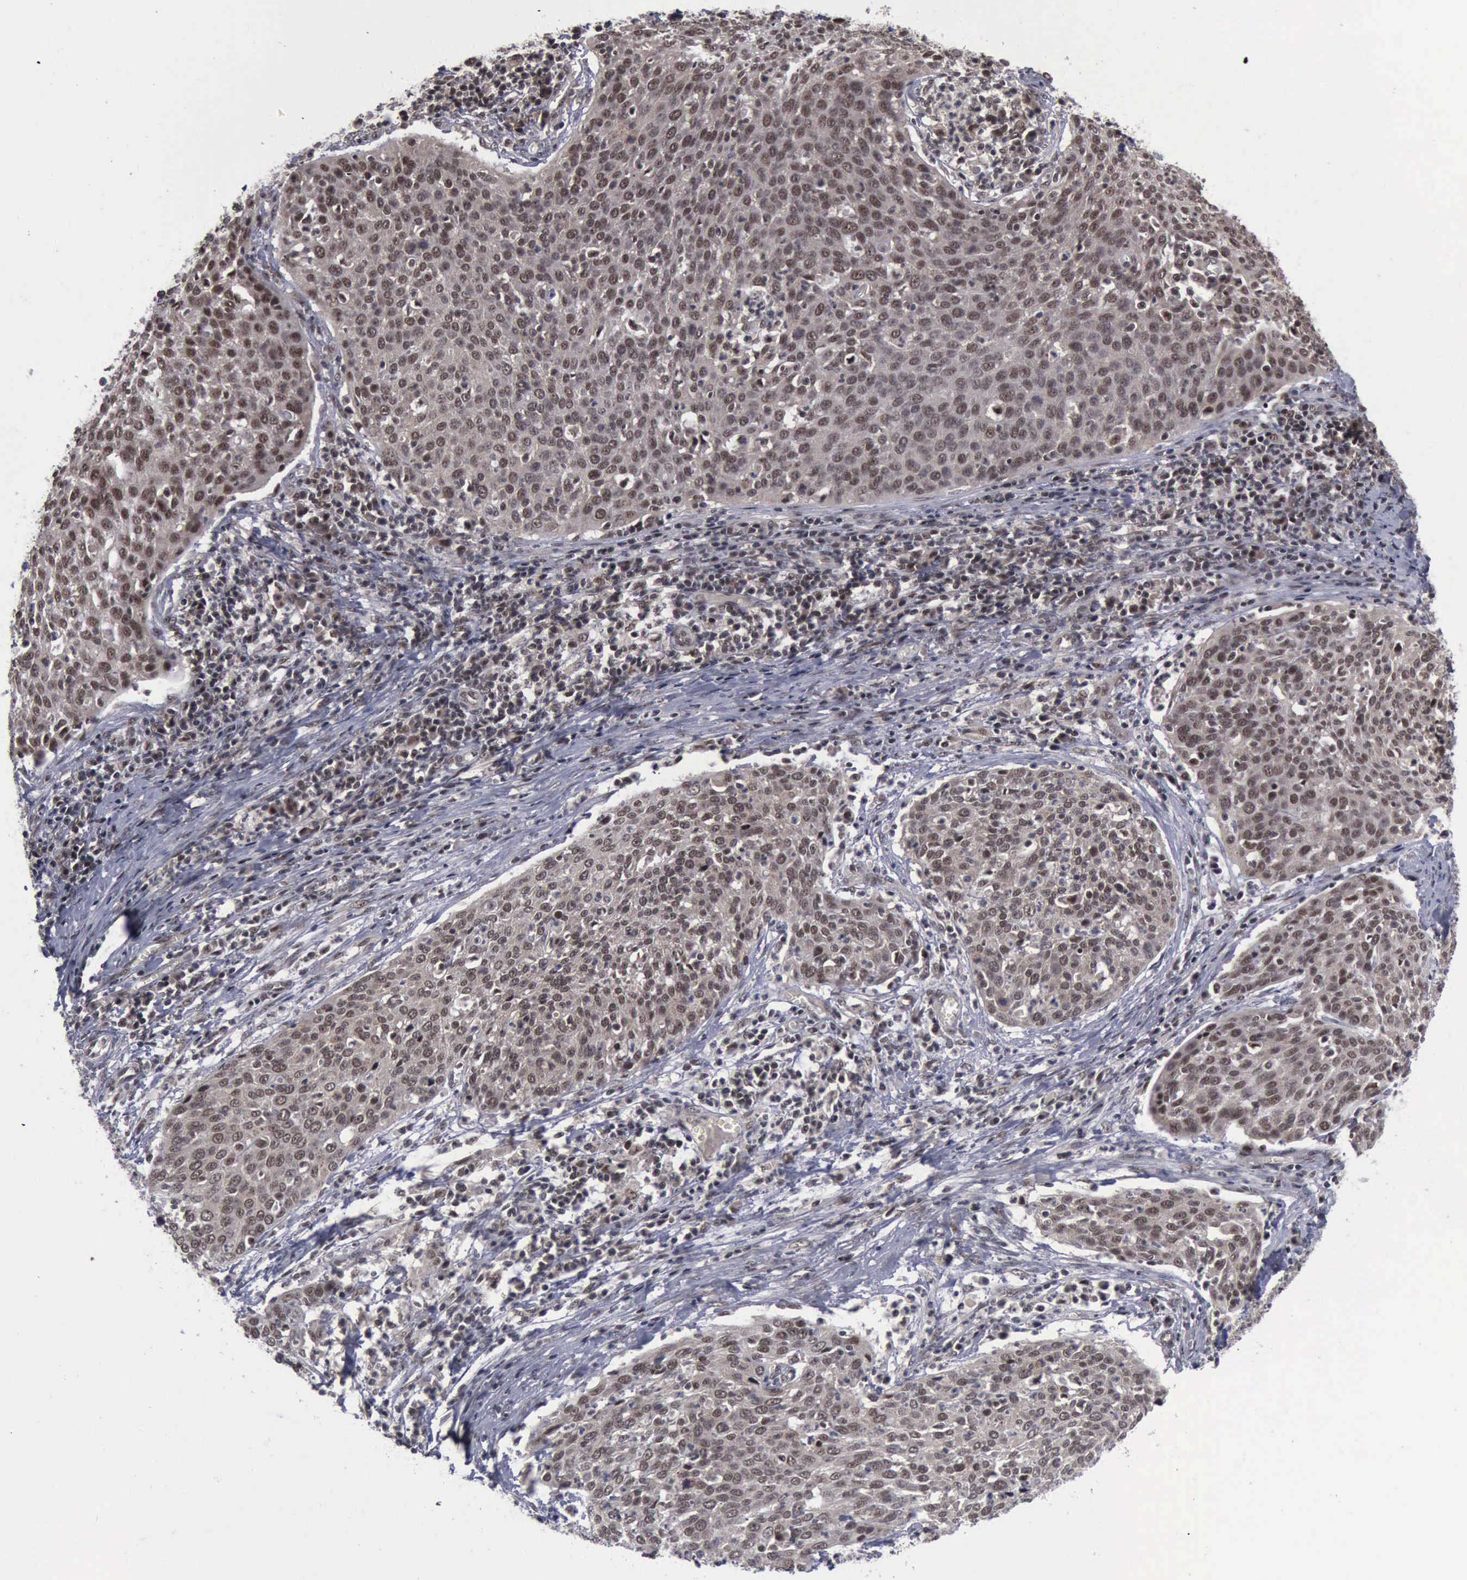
{"staining": {"intensity": "moderate", "quantity": ">75%", "location": "cytoplasmic/membranous,nuclear"}, "tissue": "cervical cancer", "cell_type": "Tumor cells", "image_type": "cancer", "snomed": [{"axis": "morphology", "description": "Squamous cell carcinoma, NOS"}, {"axis": "topography", "description": "Cervix"}], "caption": "Immunohistochemical staining of human cervical squamous cell carcinoma reveals medium levels of moderate cytoplasmic/membranous and nuclear protein staining in approximately >75% of tumor cells. Ihc stains the protein in brown and the nuclei are stained blue.", "gene": "ATM", "patient": {"sex": "female", "age": 38}}